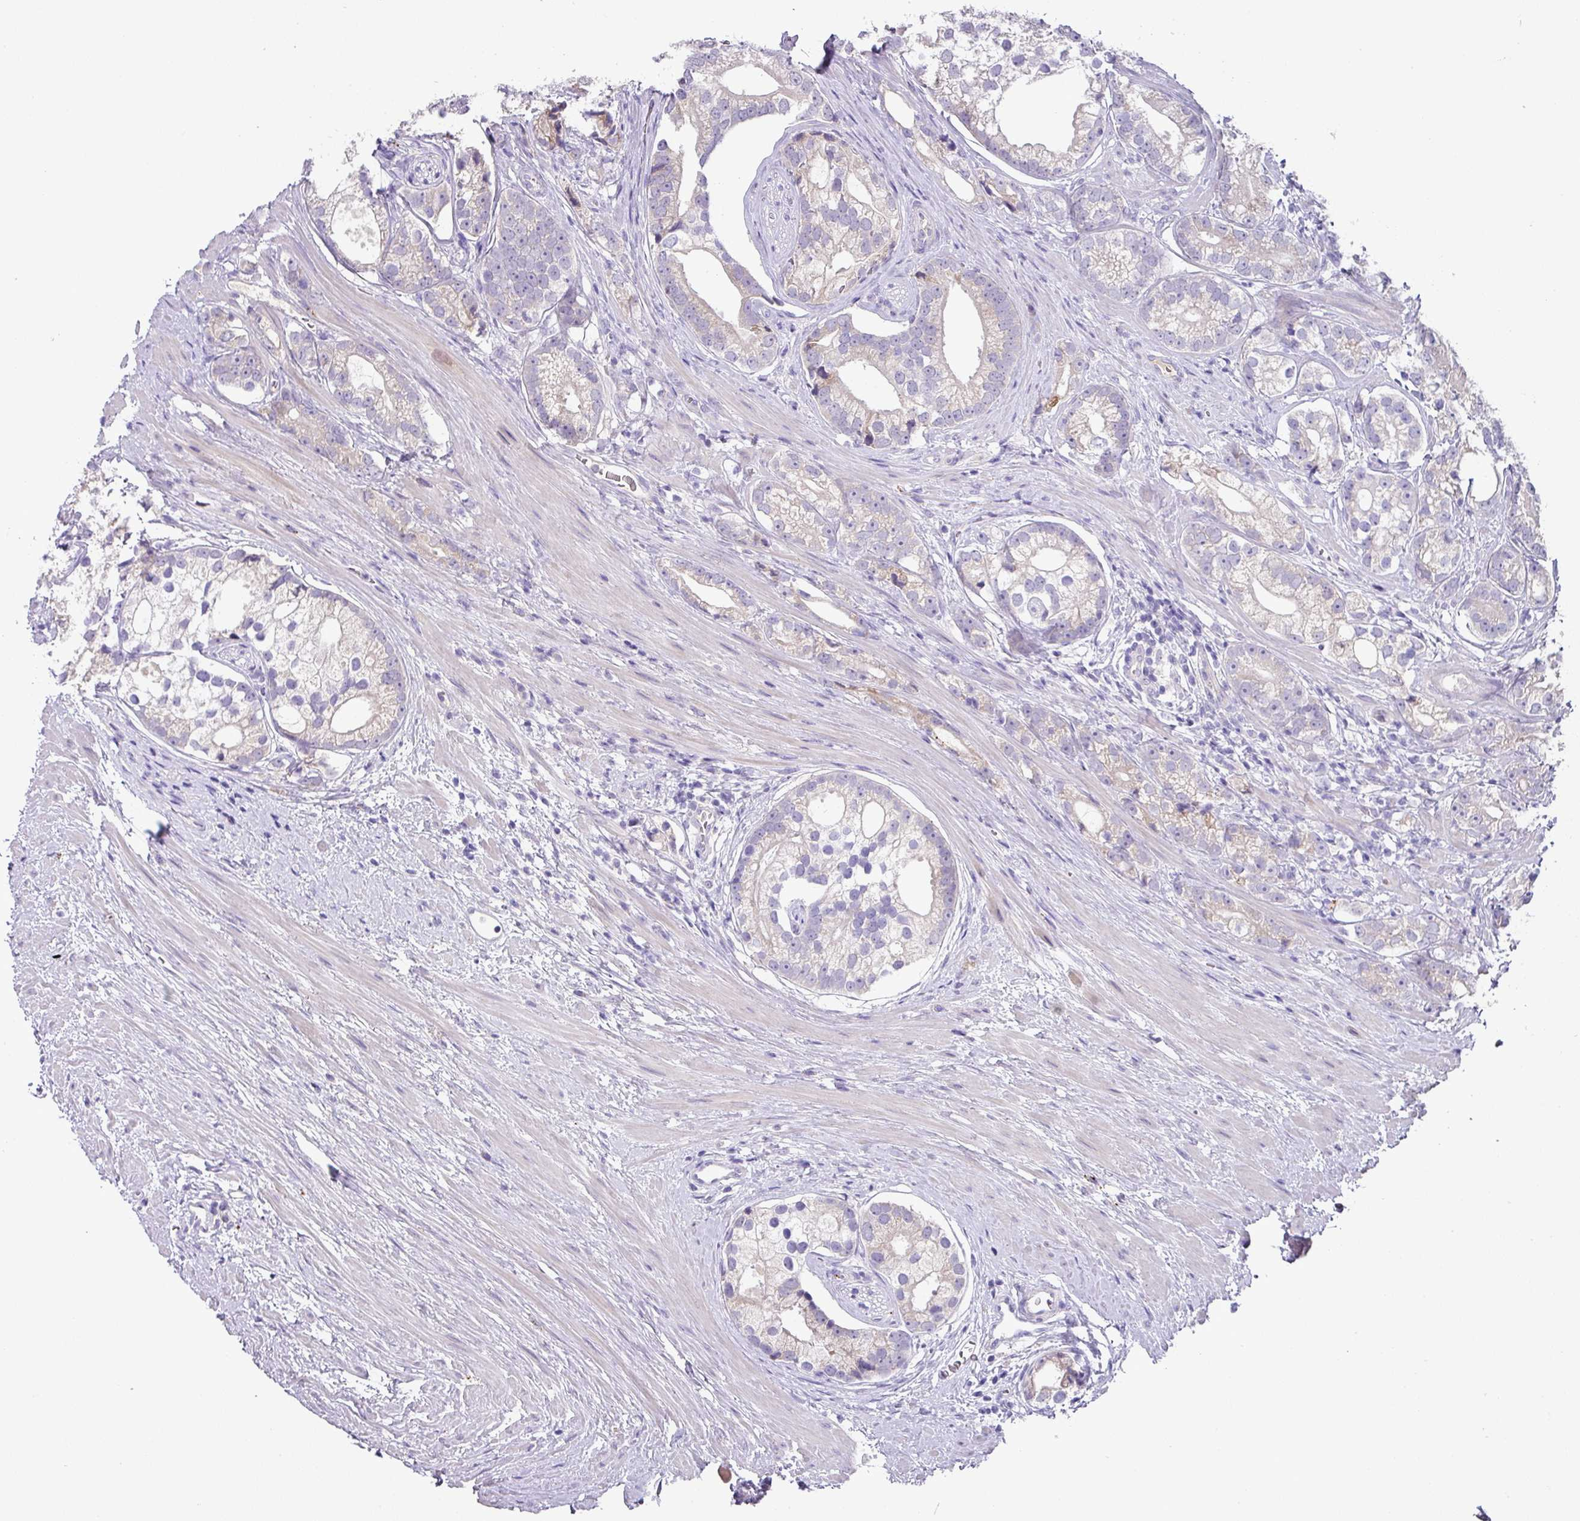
{"staining": {"intensity": "negative", "quantity": "none", "location": "none"}, "tissue": "prostate cancer", "cell_type": "Tumor cells", "image_type": "cancer", "snomed": [{"axis": "morphology", "description": "Adenocarcinoma, High grade"}, {"axis": "topography", "description": "Prostate"}], "caption": "IHC micrograph of neoplastic tissue: human prostate cancer (adenocarcinoma (high-grade)) stained with DAB (3,3'-diaminobenzidine) shows no significant protein staining in tumor cells.", "gene": "PLEKHH3", "patient": {"sex": "male", "age": 75}}